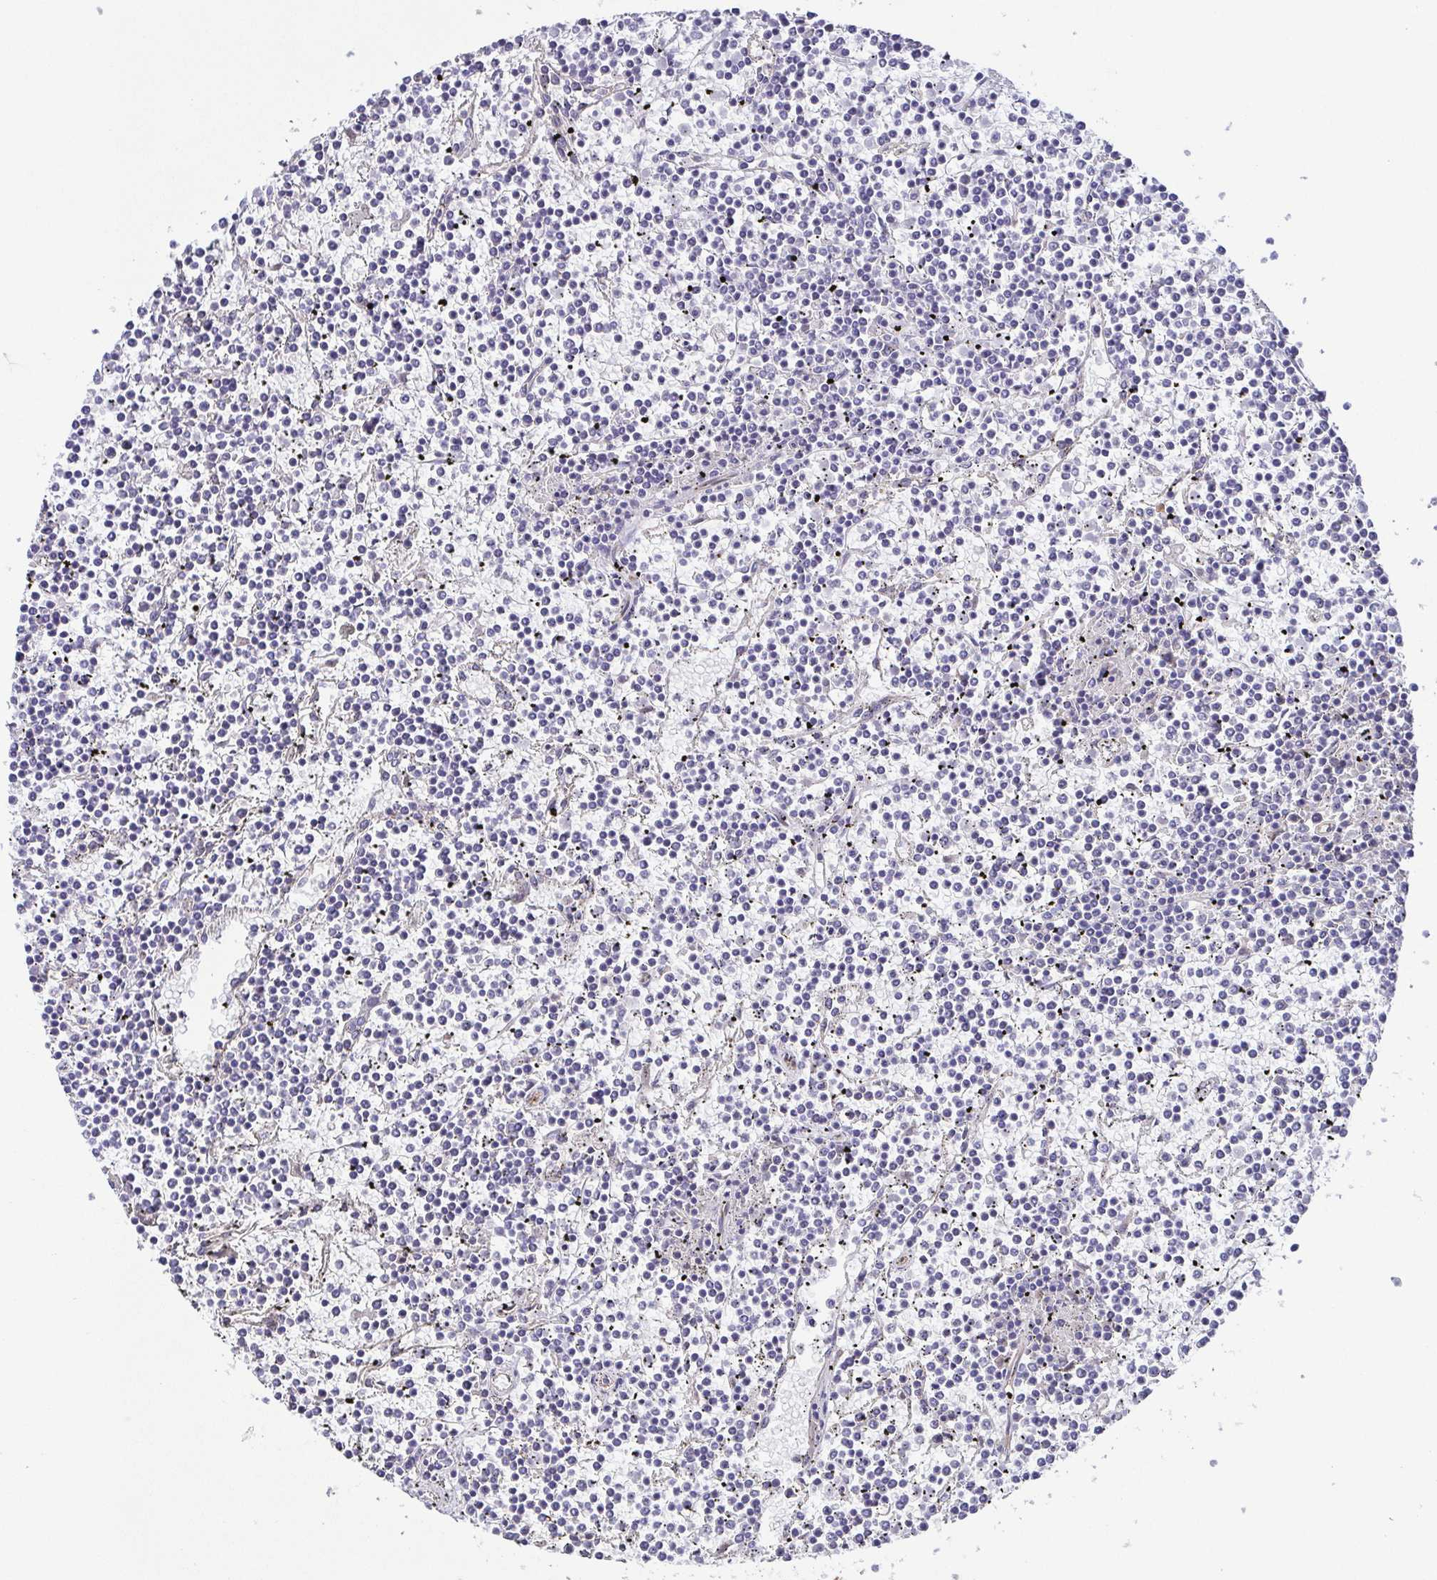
{"staining": {"intensity": "negative", "quantity": "none", "location": "none"}, "tissue": "lymphoma", "cell_type": "Tumor cells", "image_type": "cancer", "snomed": [{"axis": "morphology", "description": "Malignant lymphoma, non-Hodgkin's type, Low grade"}, {"axis": "topography", "description": "Spleen"}], "caption": "This is a image of immunohistochemistry staining of malignant lymphoma, non-Hodgkin's type (low-grade), which shows no positivity in tumor cells.", "gene": "EIF3D", "patient": {"sex": "female", "age": 19}}